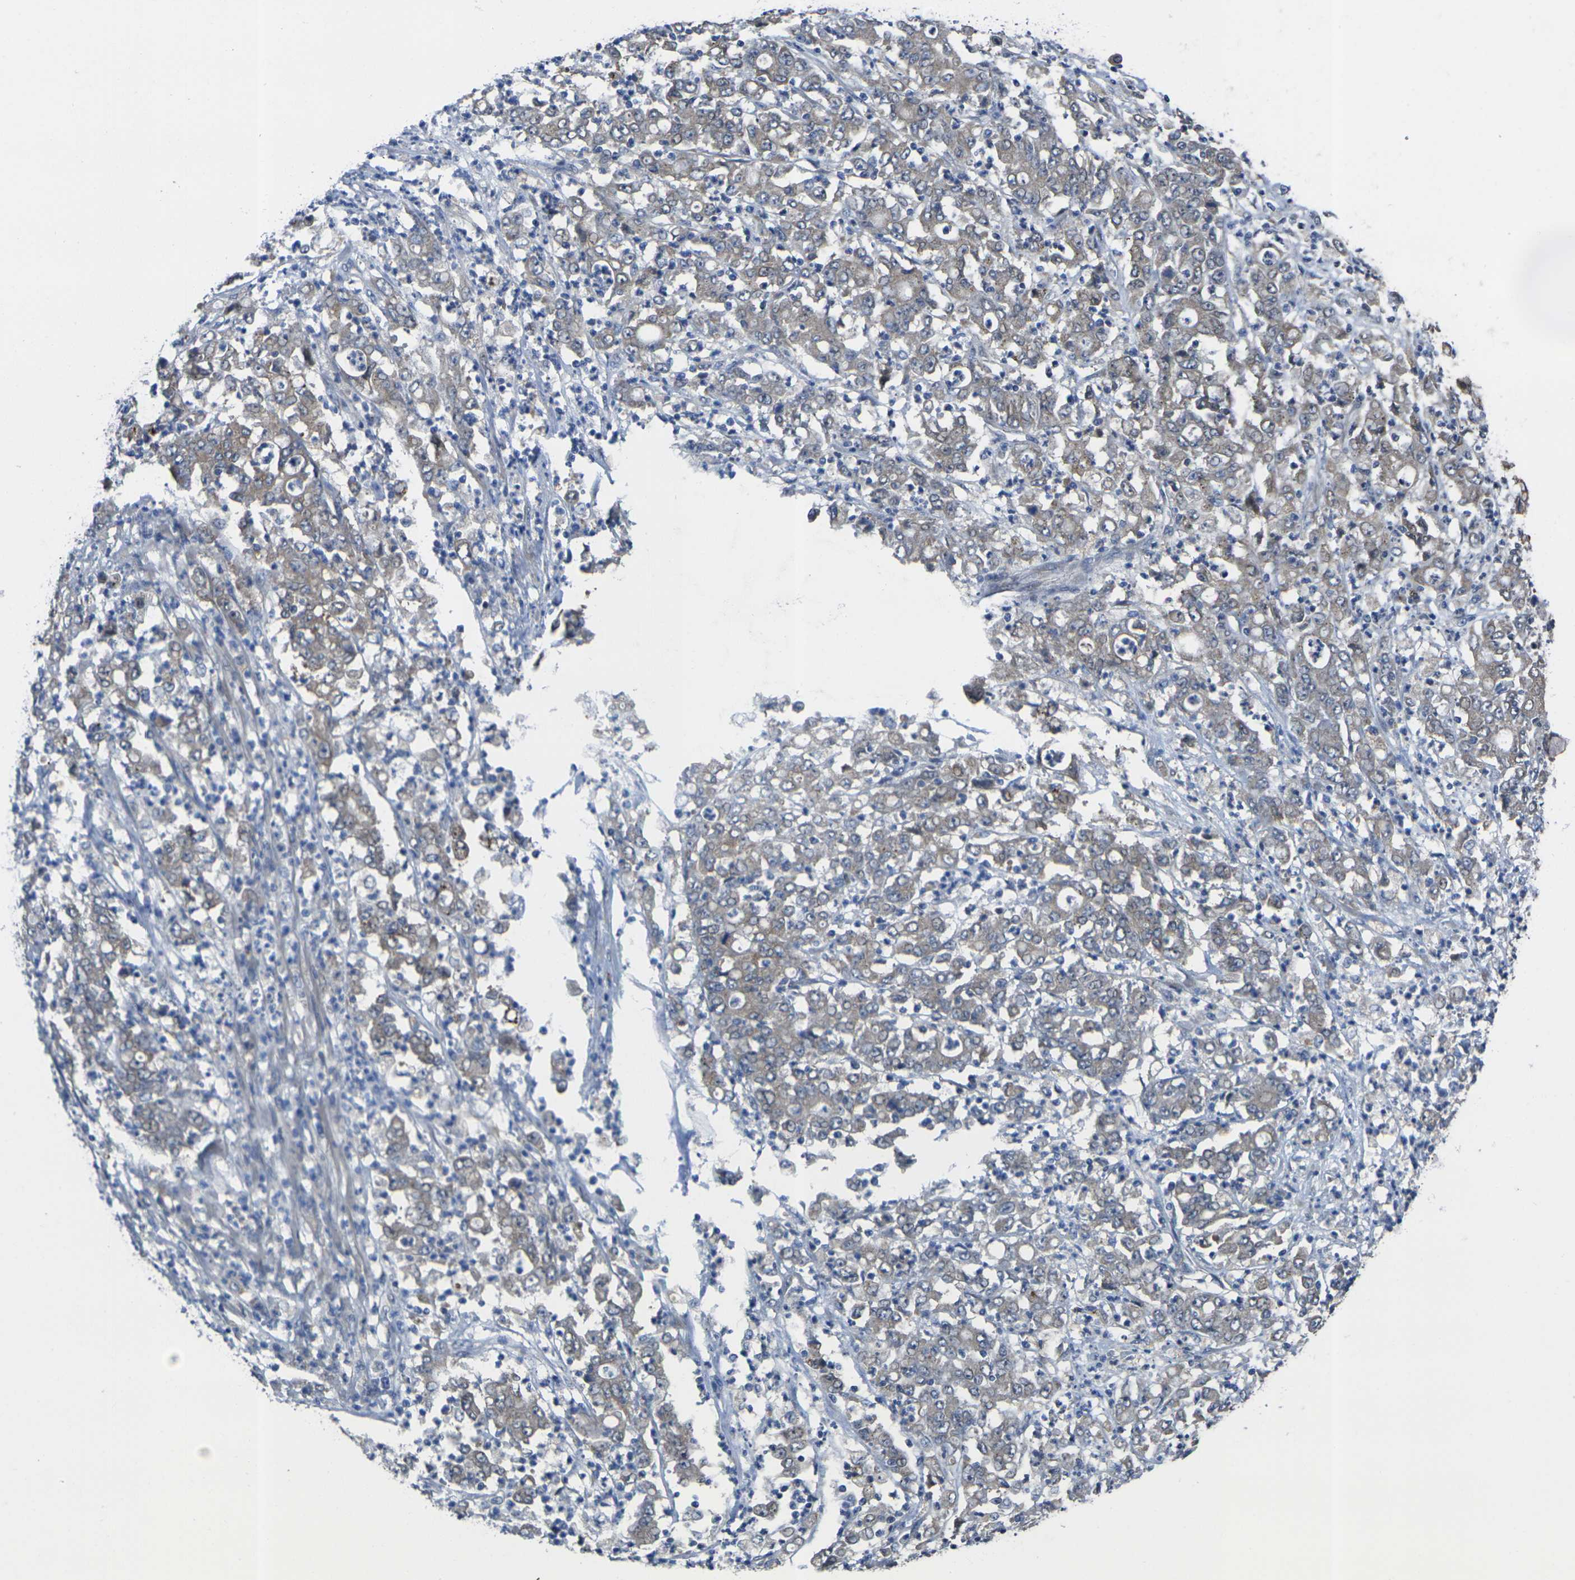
{"staining": {"intensity": "moderate", "quantity": ">75%", "location": "cytoplasmic/membranous"}, "tissue": "stomach cancer", "cell_type": "Tumor cells", "image_type": "cancer", "snomed": [{"axis": "morphology", "description": "Adenocarcinoma, NOS"}, {"axis": "topography", "description": "Stomach, lower"}], "caption": "Immunohistochemical staining of human stomach adenocarcinoma displays moderate cytoplasmic/membranous protein expression in approximately >75% of tumor cells. Using DAB (3,3'-diaminobenzidine) (brown) and hematoxylin (blue) stains, captured at high magnification using brightfield microscopy.", "gene": "GNA12", "patient": {"sex": "female", "age": 71}}